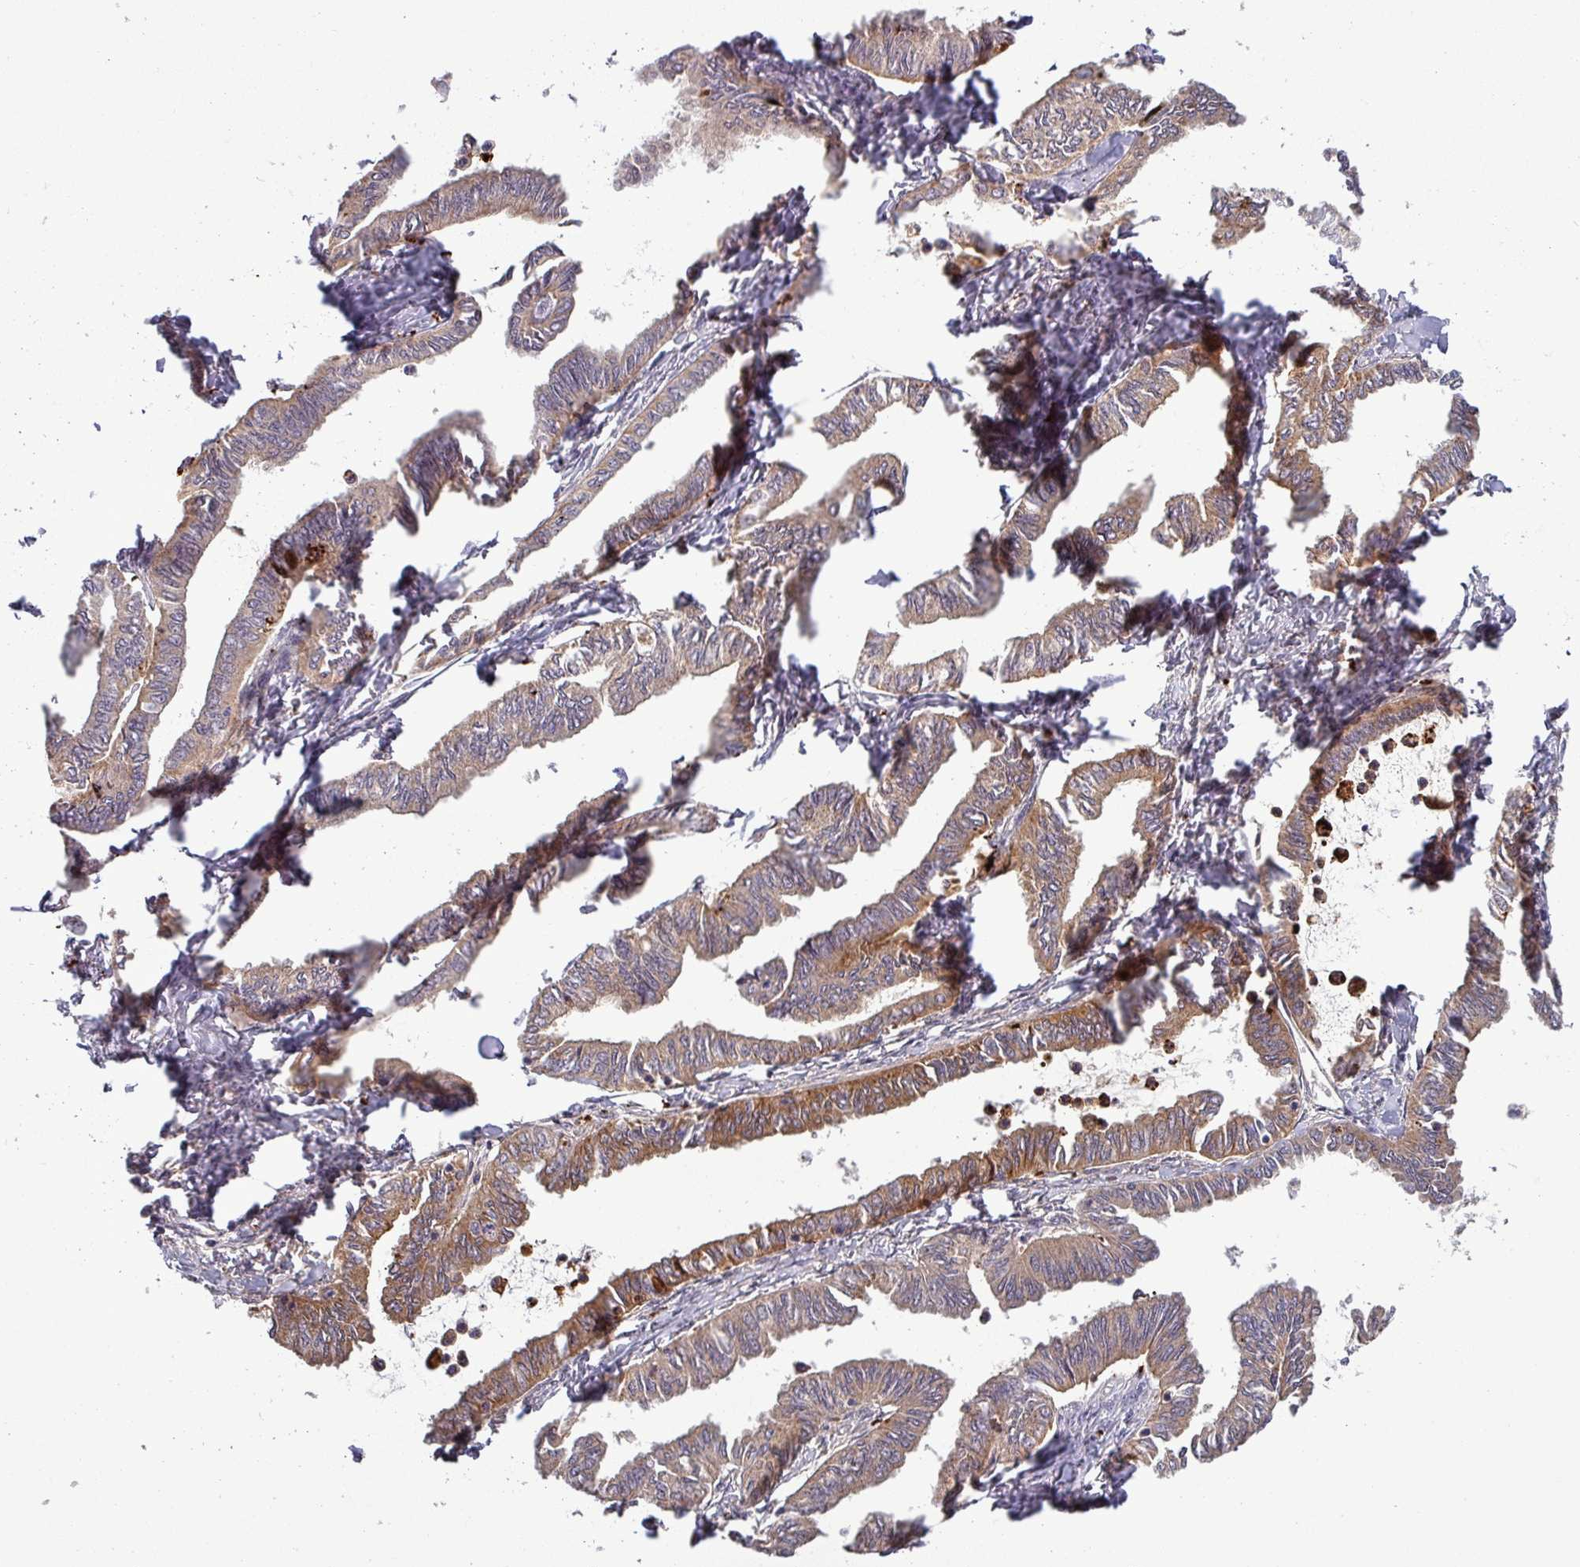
{"staining": {"intensity": "moderate", "quantity": "<25%", "location": "cytoplasmic/membranous"}, "tissue": "ovarian cancer", "cell_type": "Tumor cells", "image_type": "cancer", "snomed": [{"axis": "morphology", "description": "Carcinoma, endometroid"}, {"axis": "topography", "description": "Ovary"}], "caption": "Immunohistochemical staining of ovarian cancer (endometroid carcinoma) reveals moderate cytoplasmic/membranous protein positivity in approximately <25% of tumor cells.", "gene": "PUS1", "patient": {"sex": "female", "age": 70}}